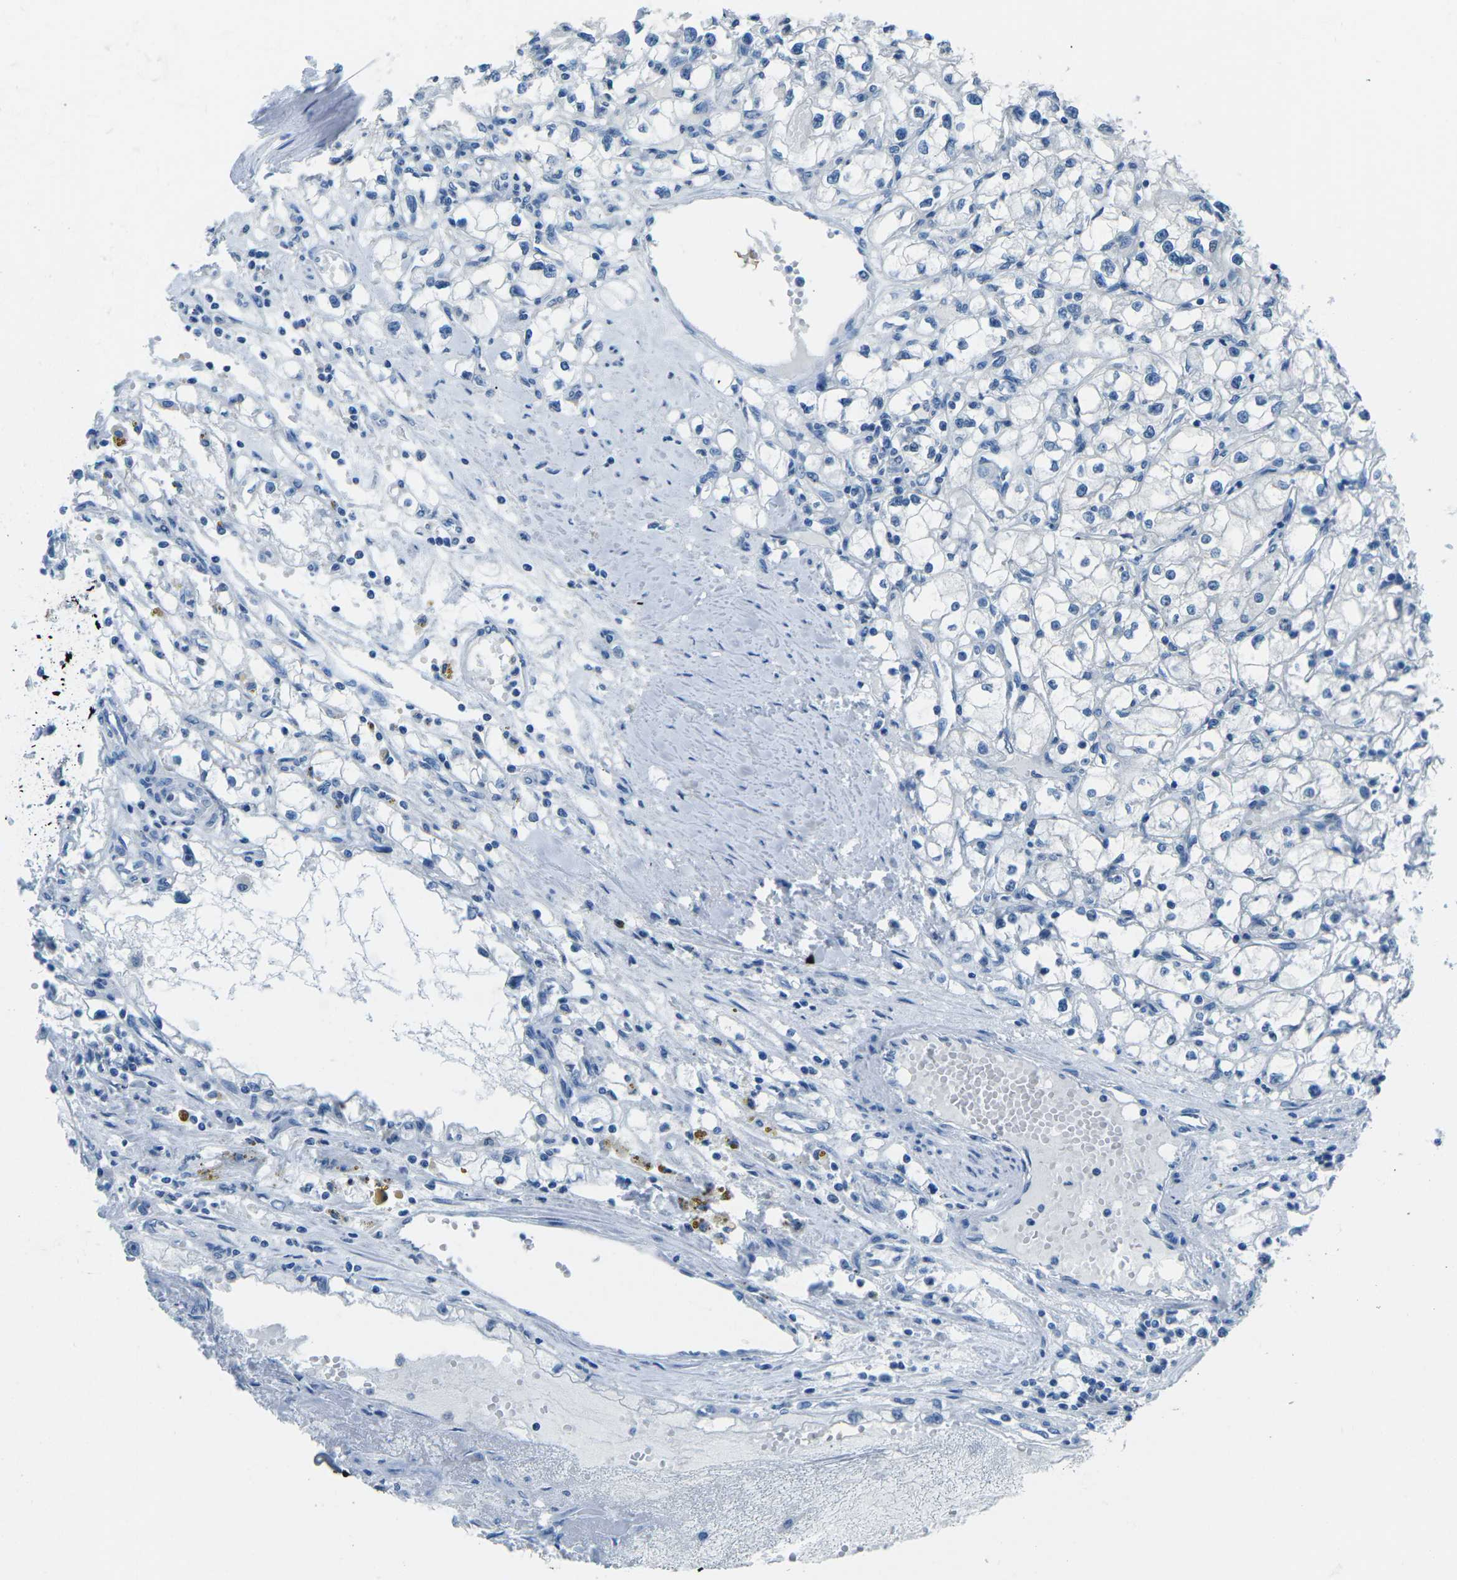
{"staining": {"intensity": "negative", "quantity": "none", "location": "none"}, "tissue": "renal cancer", "cell_type": "Tumor cells", "image_type": "cancer", "snomed": [{"axis": "morphology", "description": "Adenocarcinoma, NOS"}, {"axis": "topography", "description": "Kidney"}], "caption": "Immunohistochemistry (IHC) micrograph of human adenocarcinoma (renal) stained for a protein (brown), which exhibits no staining in tumor cells. (Immunohistochemistry (IHC), brightfield microscopy, high magnification).", "gene": "MYH8", "patient": {"sex": "male", "age": 56}}